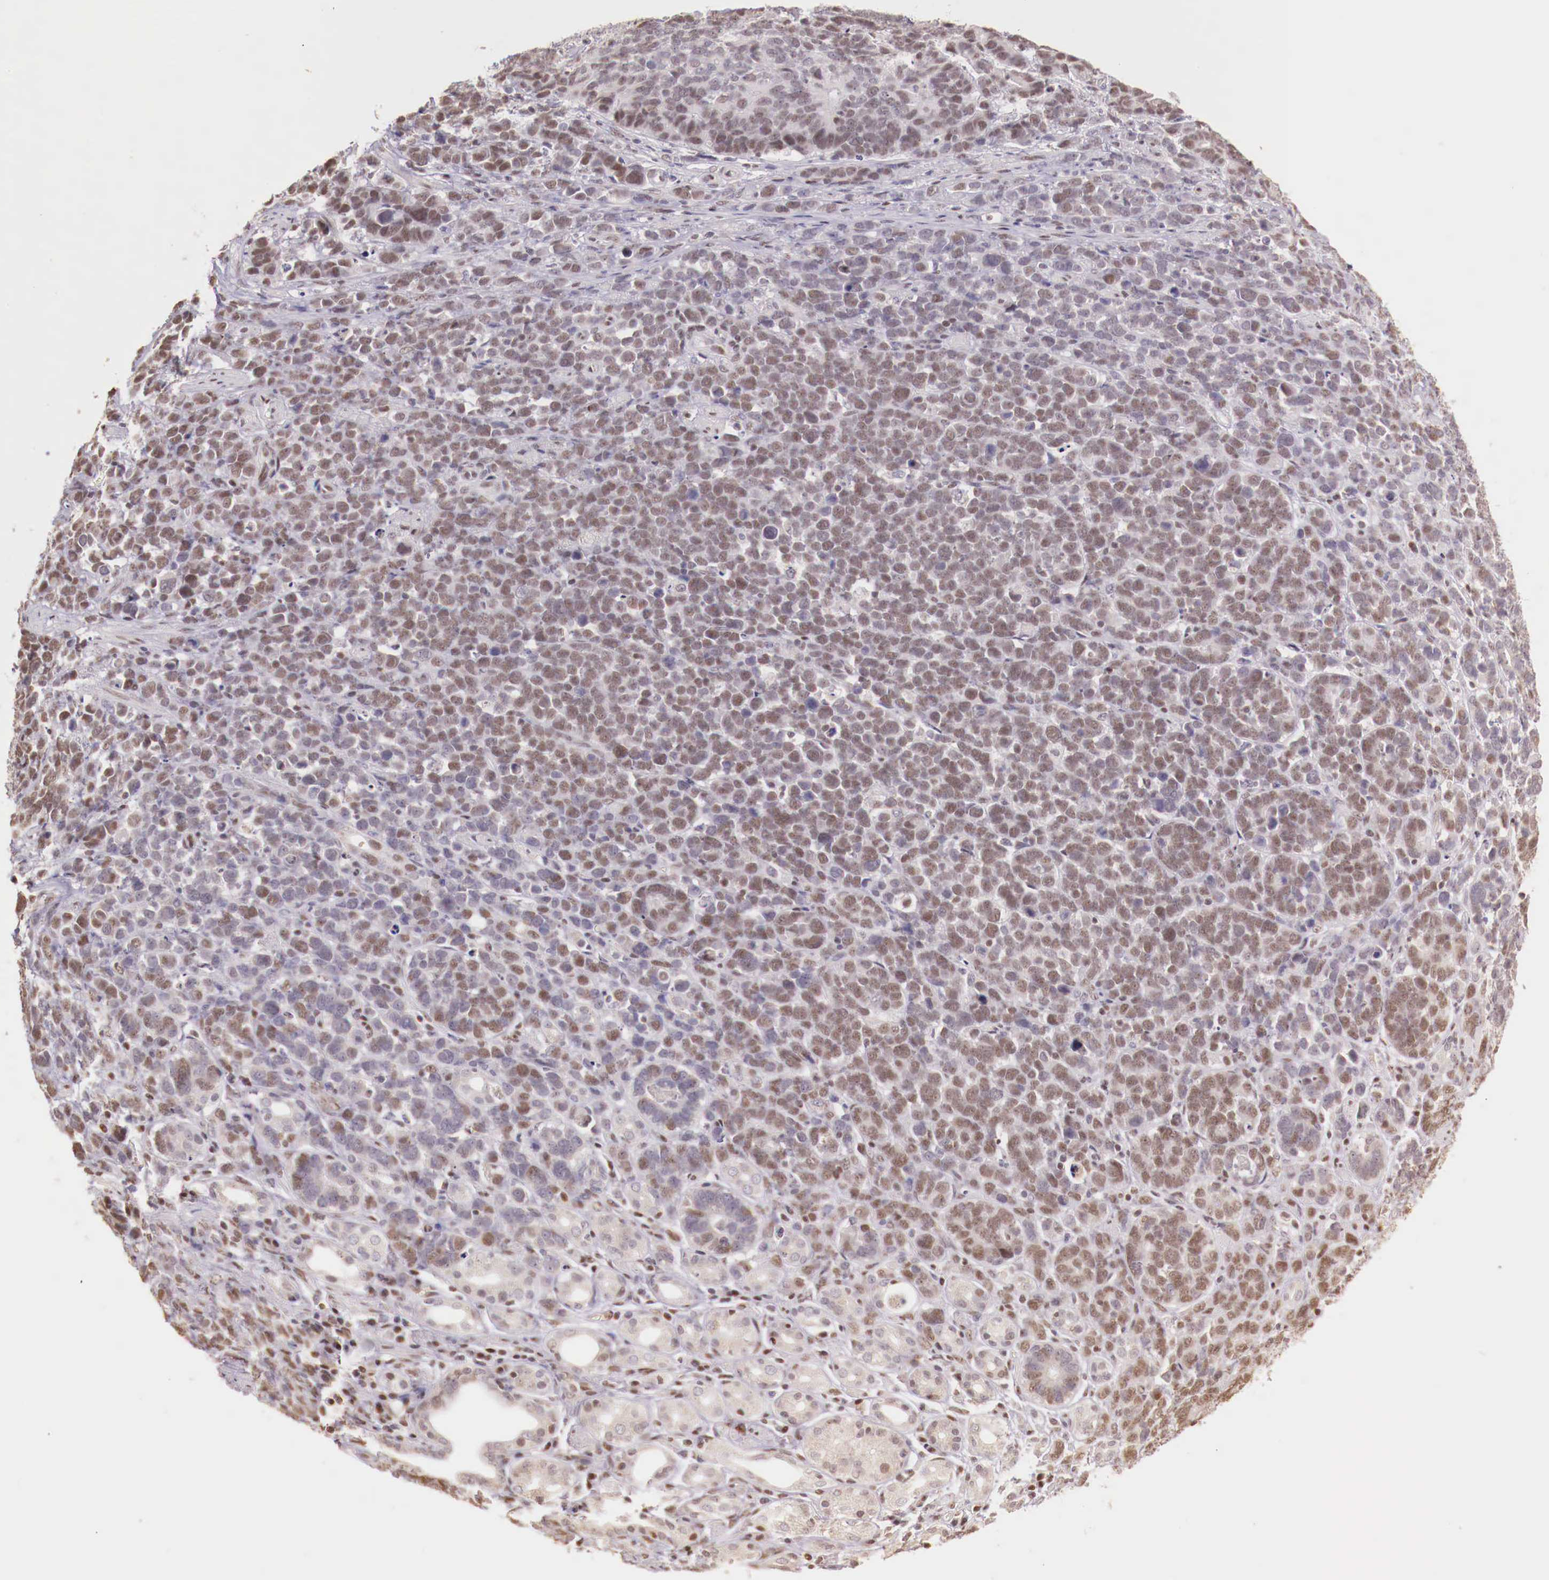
{"staining": {"intensity": "weak", "quantity": ">75%", "location": "nuclear"}, "tissue": "stomach cancer", "cell_type": "Tumor cells", "image_type": "cancer", "snomed": [{"axis": "morphology", "description": "Adenocarcinoma, NOS"}, {"axis": "topography", "description": "Stomach, upper"}], "caption": "Protein analysis of stomach adenocarcinoma tissue demonstrates weak nuclear staining in approximately >75% of tumor cells.", "gene": "SP1", "patient": {"sex": "male", "age": 71}}